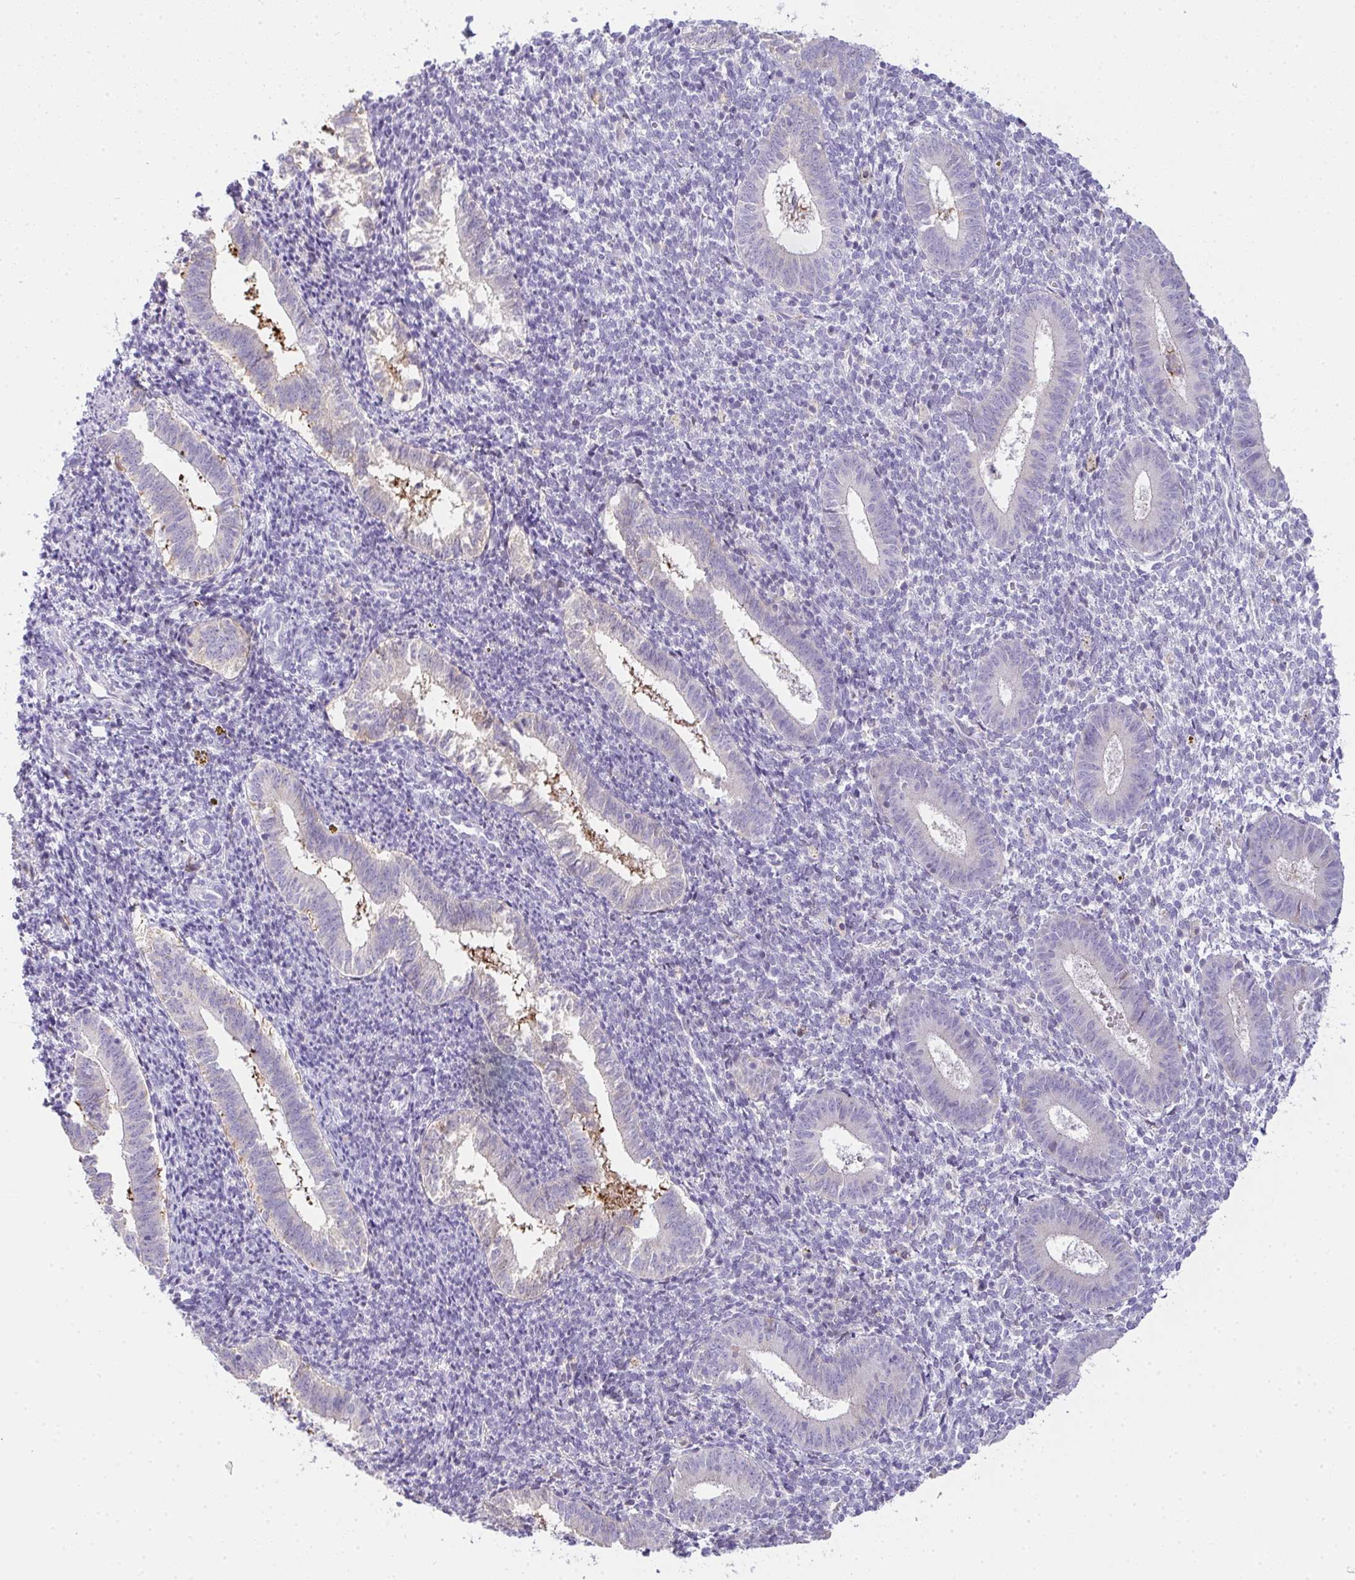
{"staining": {"intensity": "negative", "quantity": "none", "location": "none"}, "tissue": "endometrium", "cell_type": "Cells in endometrial stroma", "image_type": "normal", "snomed": [{"axis": "morphology", "description": "Normal tissue, NOS"}, {"axis": "topography", "description": "Endometrium"}], "caption": "High power microscopy photomicrograph of an immunohistochemistry image of unremarkable endometrium, revealing no significant expression in cells in endometrial stroma. The staining was performed using DAB to visualize the protein expression in brown, while the nuclei were stained in blue with hematoxylin (Magnification: 20x).", "gene": "COX7B", "patient": {"sex": "female", "age": 25}}